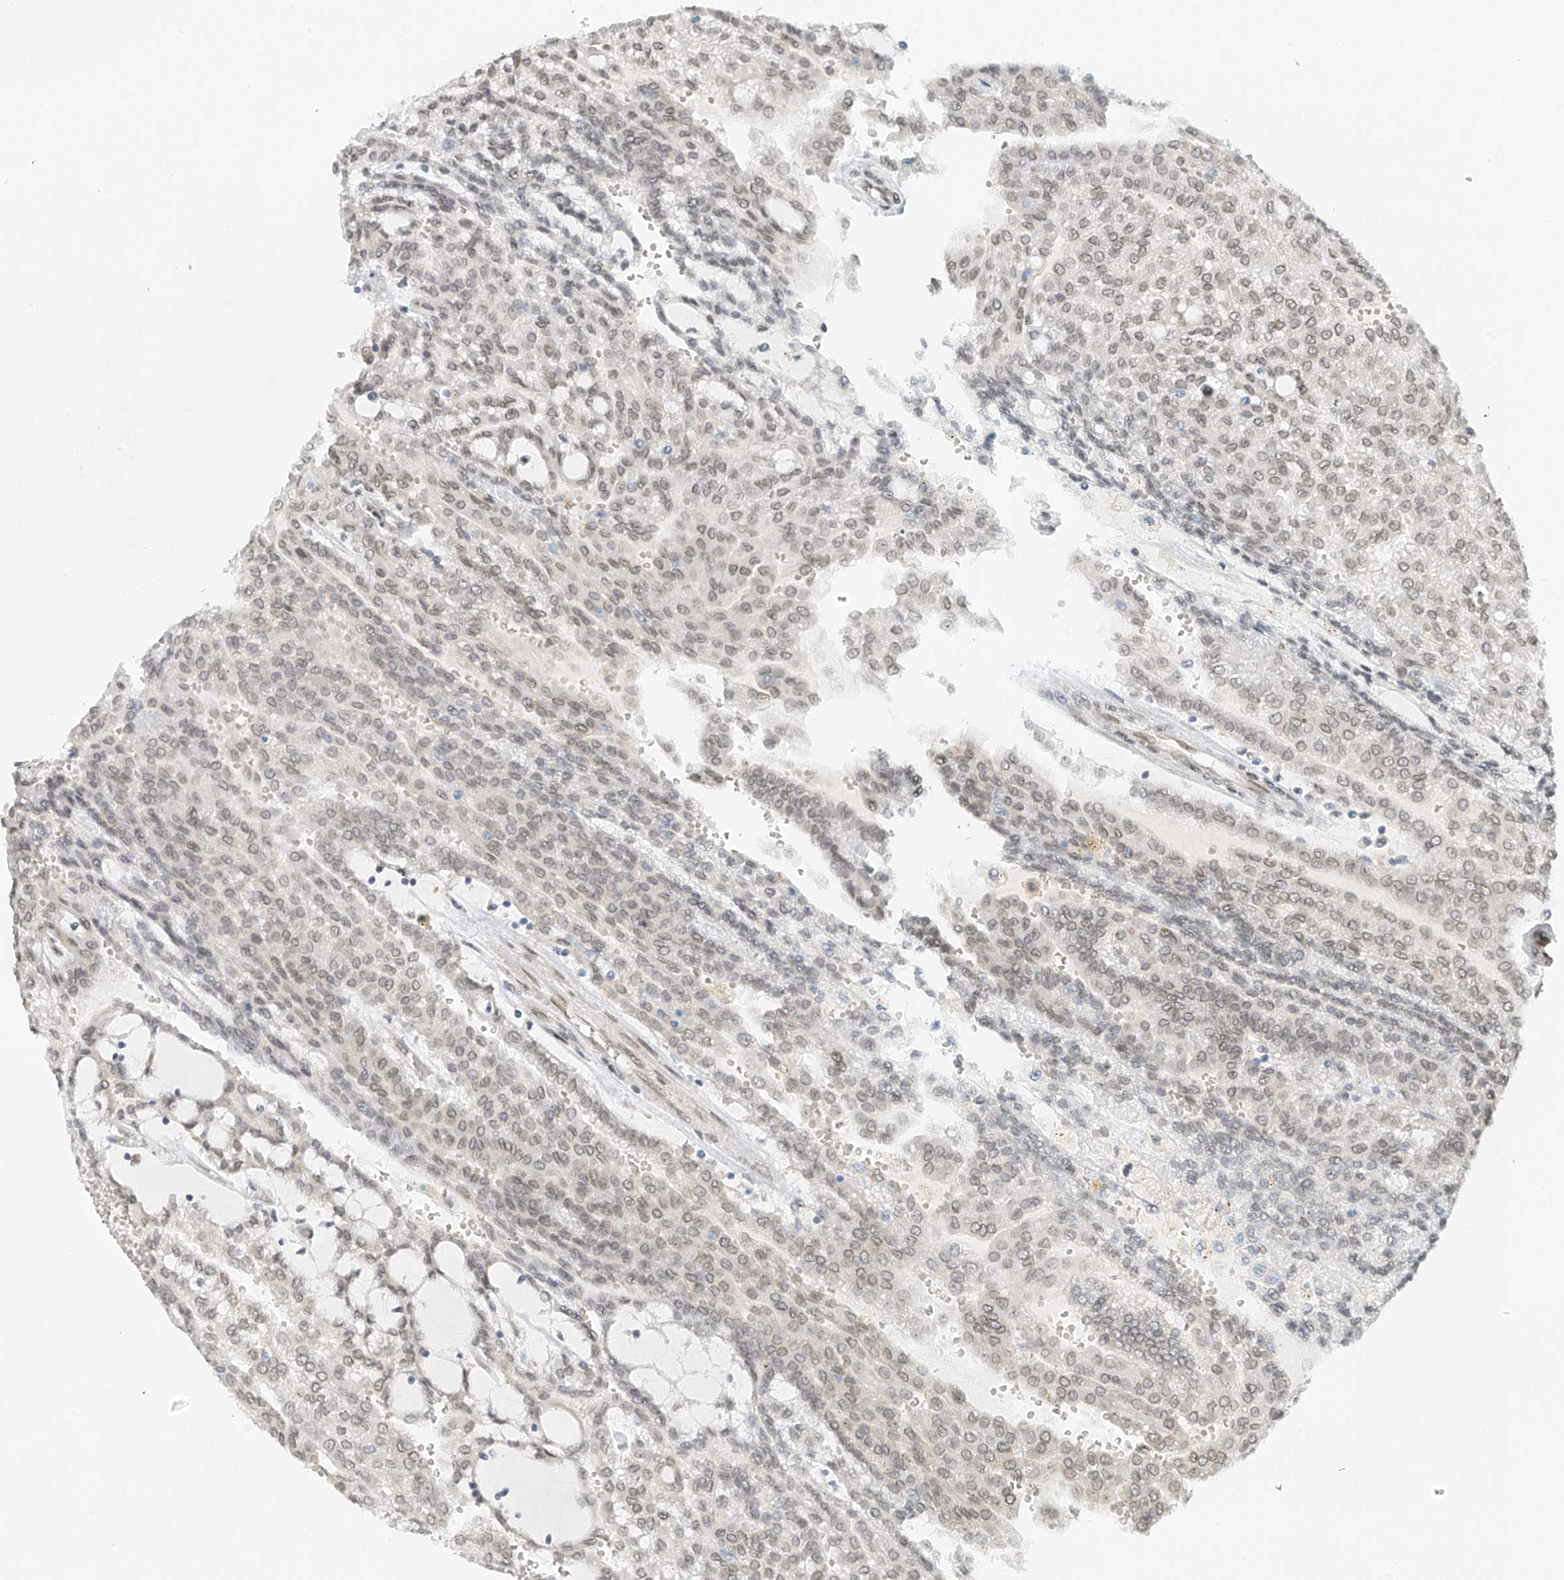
{"staining": {"intensity": "weak", "quantity": "25%-75%", "location": "nuclear"}, "tissue": "renal cancer", "cell_type": "Tumor cells", "image_type": "cancer", "snomed": [{"axis": "morphology", "description": "Adenocarcinoma, NOS"}, {"axis": "topography", "description": "Kidney"}], "caption": "Protein expression analysis of renal adenocarcinoma exhibits weak nuclear staining in about 25%-75% of tumor cells.", "gene": "STARD9", "patient": {"sex": "male", "age": 63}}